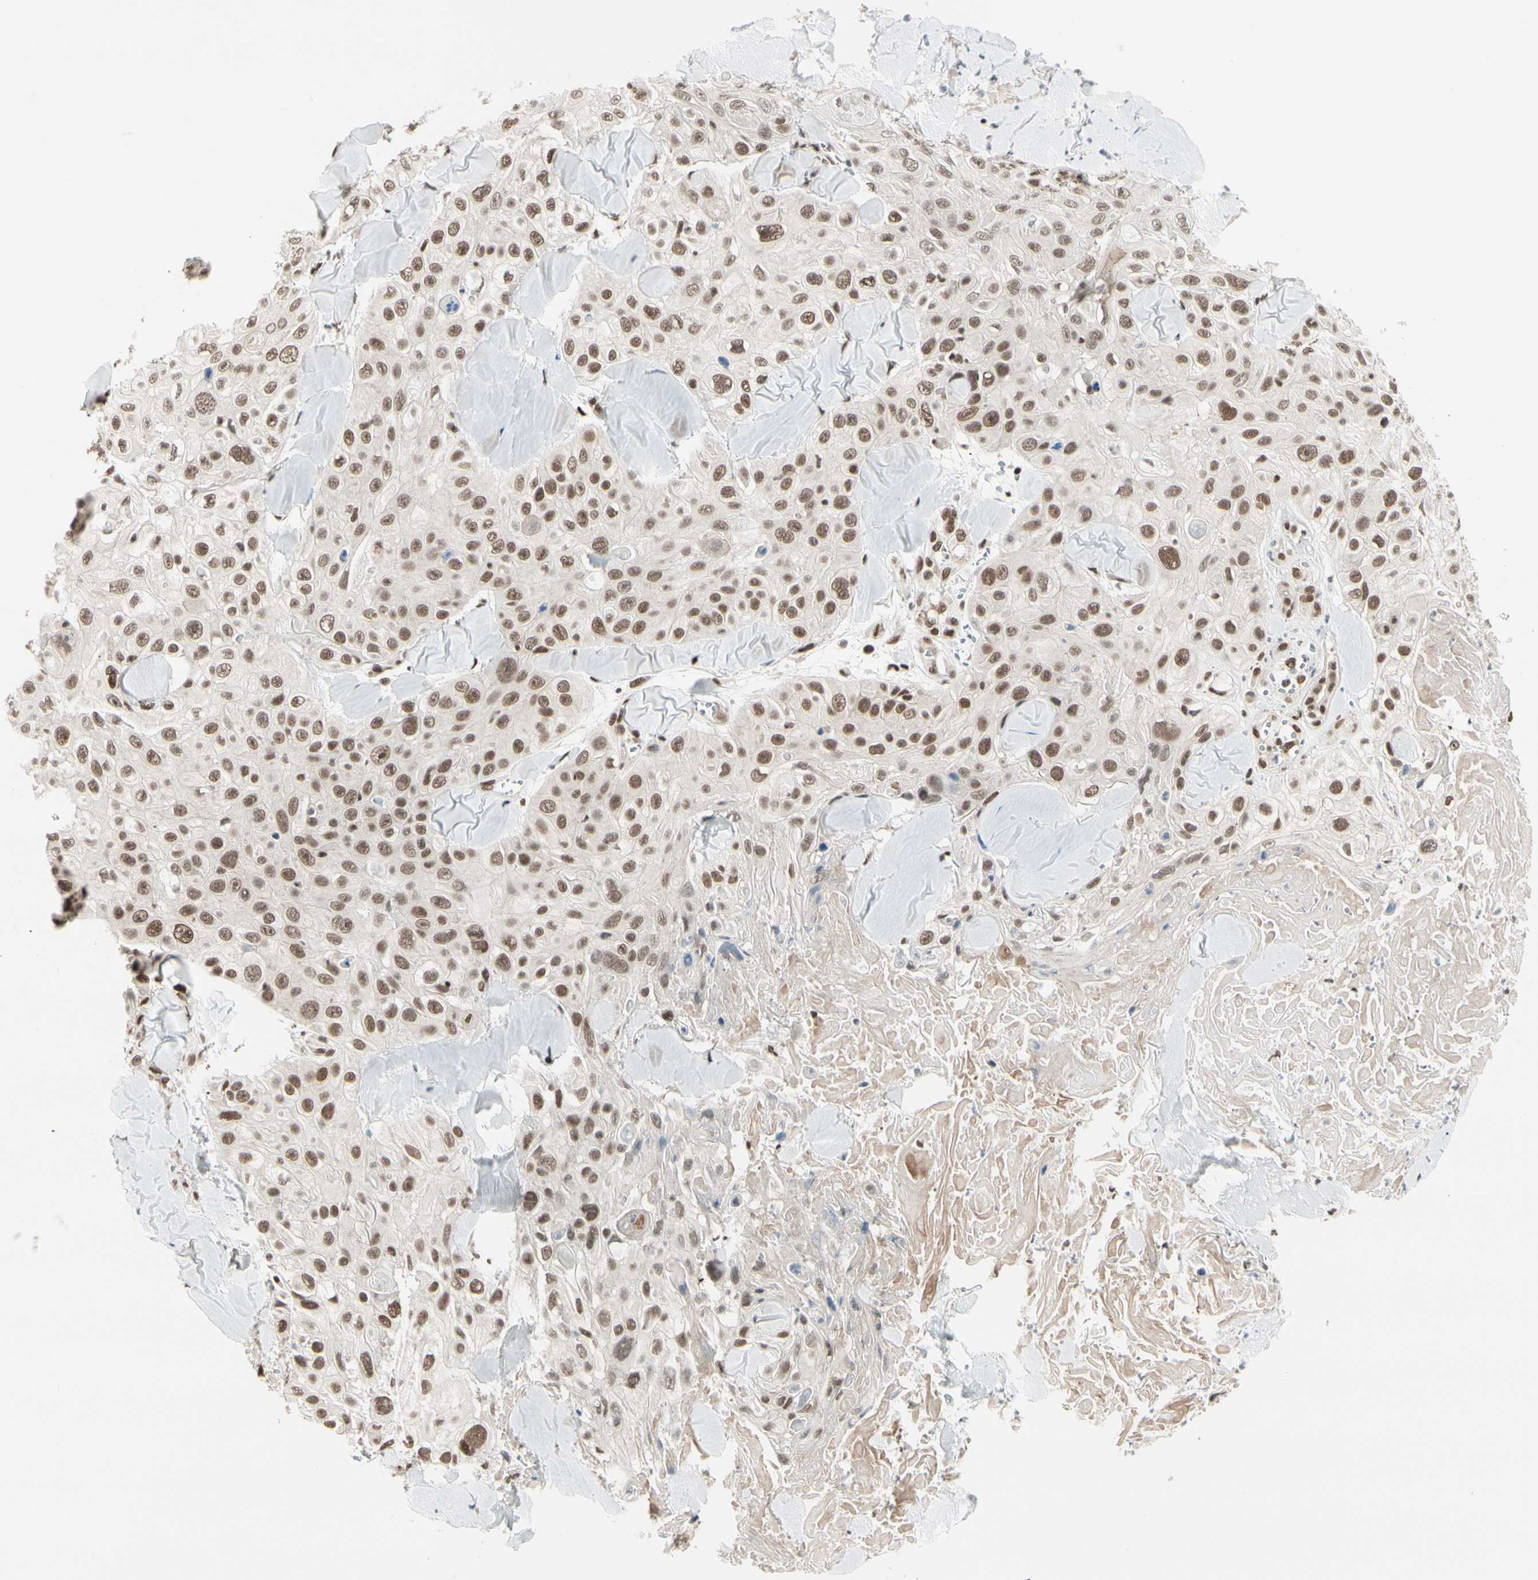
{"staining": {"intensity": "moderate", "quantity": ">75%", "location": "nuclear"}, "tissue": "skin cancer", "cell_type": "Tumor cells", "image_type": "cancer", "snomed": [{"axis": "morphology", "description": "Squamous cell carcinoma, NOS"}, {"axis": "topography", "description": "Skin"}], "caption": "The photomicrograph shows immunohistochemical staining of skin squamous cell carcinoma. There is moderate nuclear positivity is identified in about >75% of tumor cells.", "gene": "CHAMP1", "patient": {"sex": "male", "age": 86}}